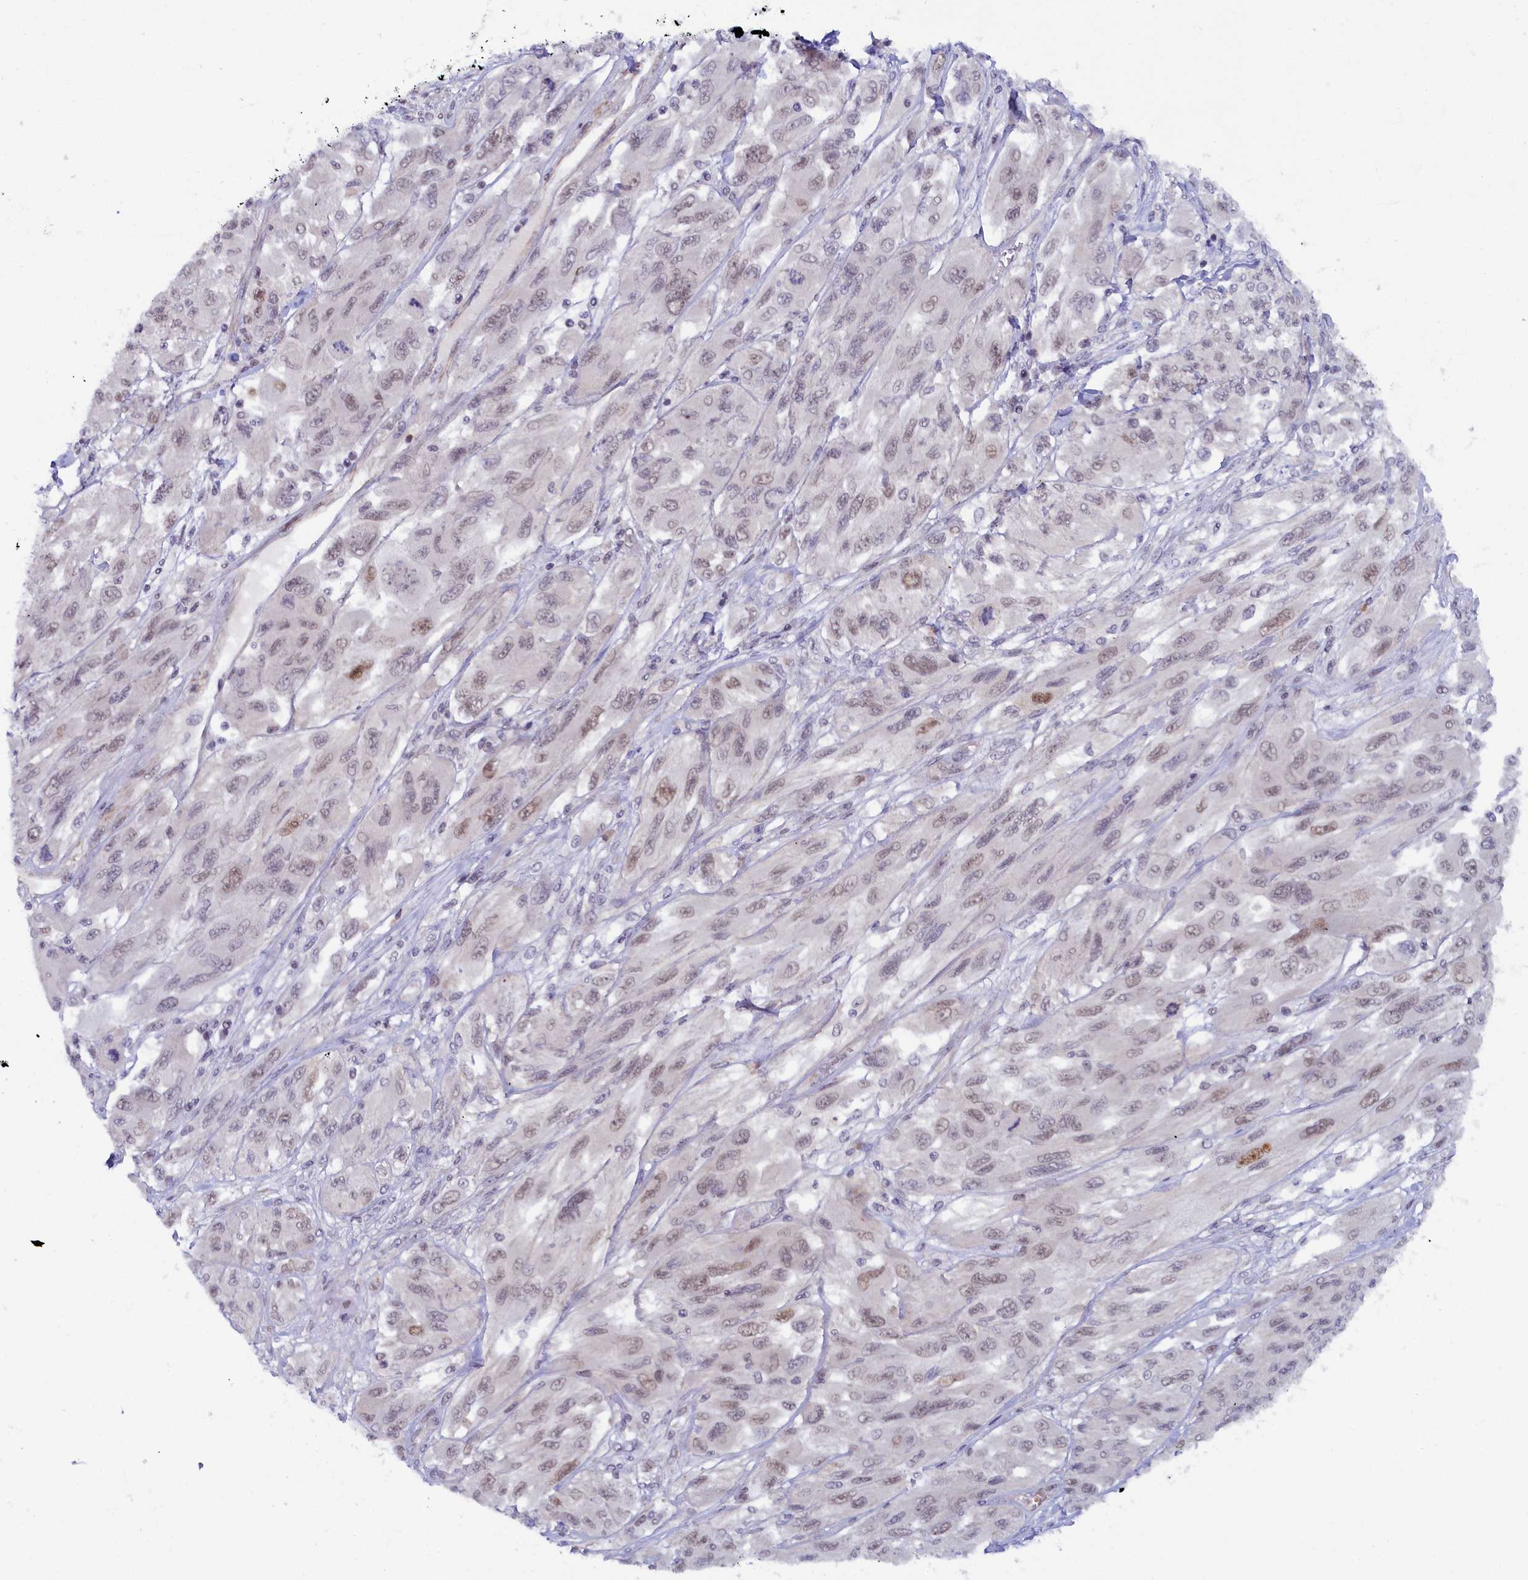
{"staining": {"intensity": "weak", "quantity": ">75%", "location": "nuclear"}, "tissue": "melanoma", "cell_type": "Tumor cells", "image_type": "cancer", "snomed": [{"axis": "morphology", "description": "Malignant melanoma, NOS"}, {"axis": "topography", "description": "Skin"}], "caption": "Approximately >75% of tumor cells in malignant melanoma display weak nuclear protein expression as visualized by brown immunohistochemical staining.", "gene": "INTS14", "patient": {"sex": "female", "age": 91}}